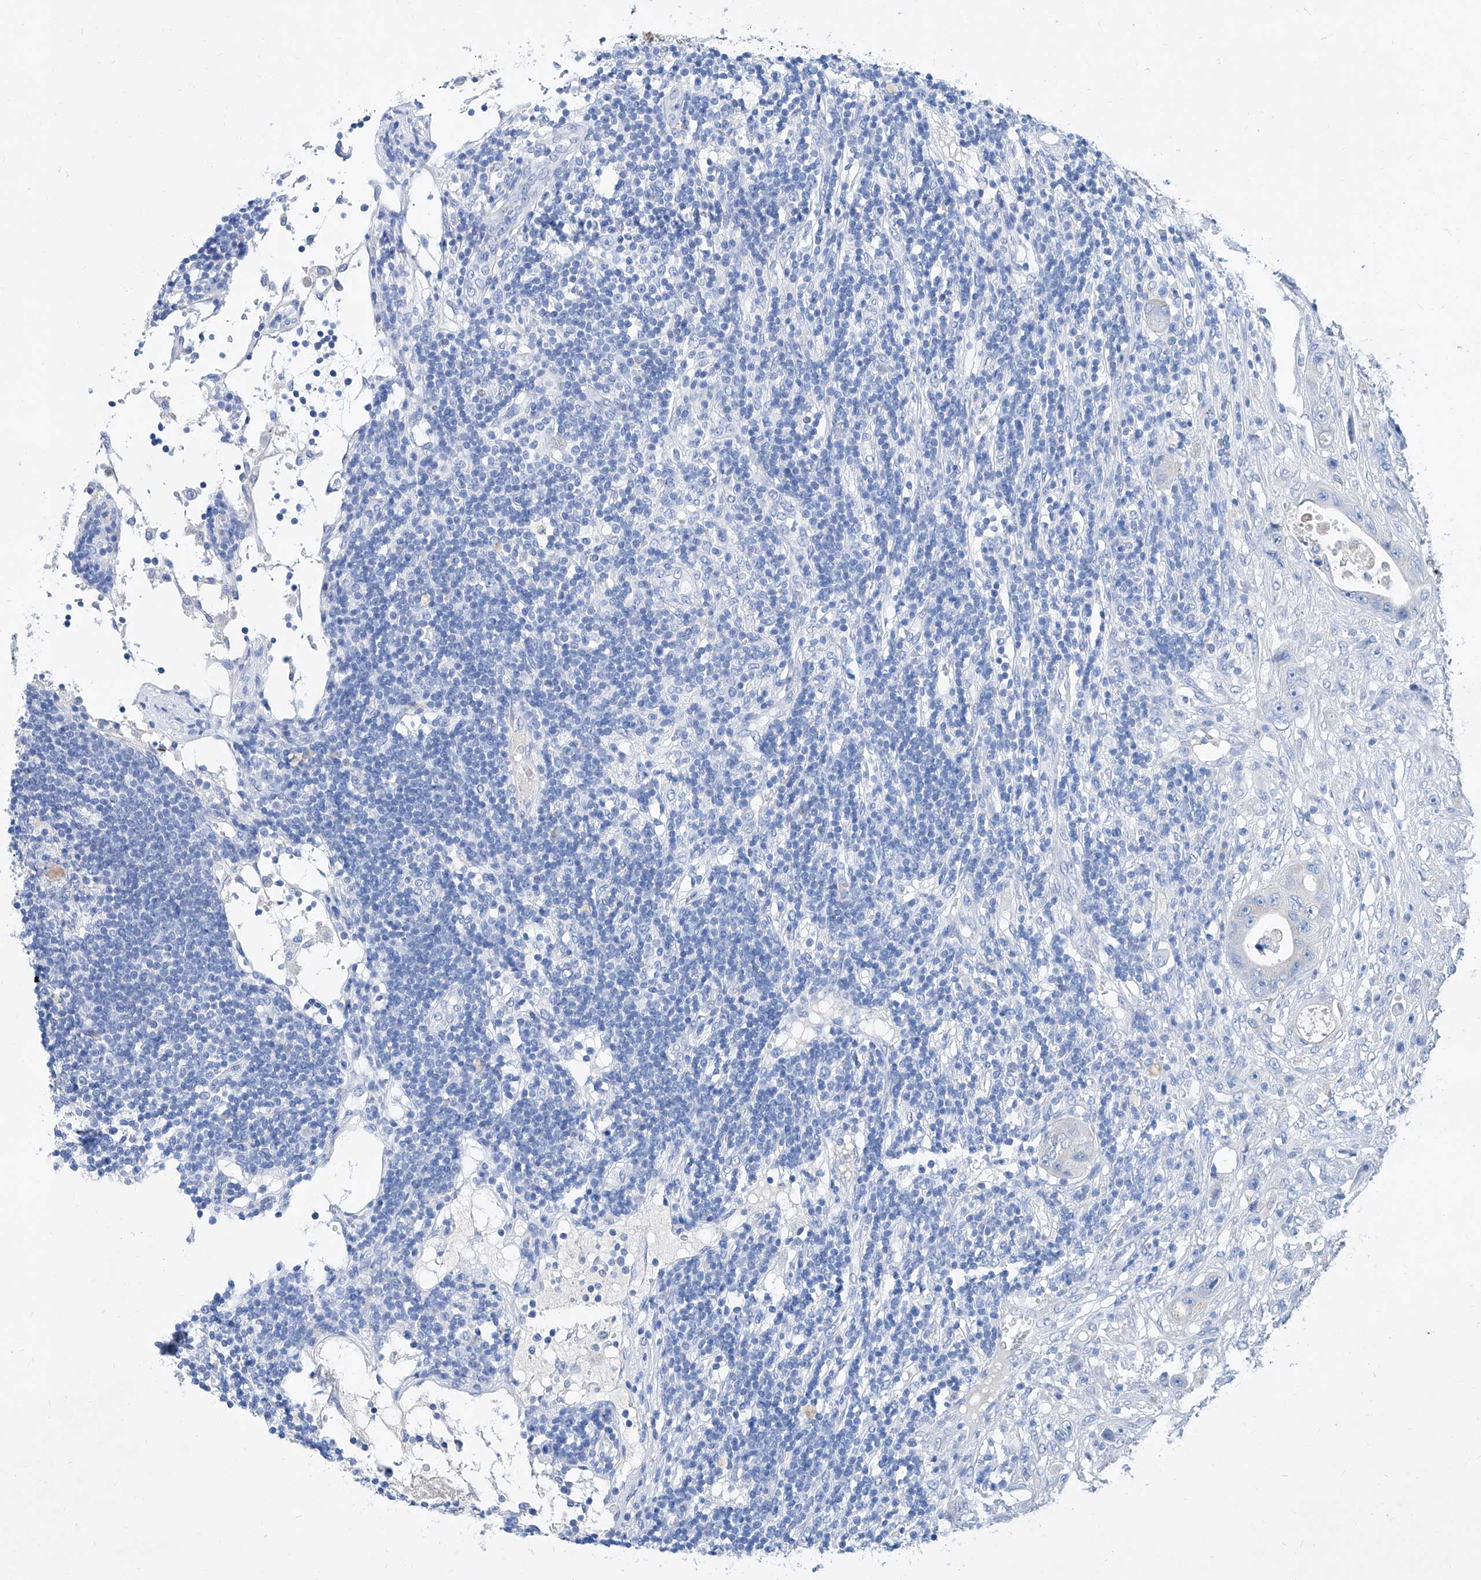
{"staining": {"intensity": "negative", "quantity": "none", "location": "none"}, "tissue": "colorectal cancer", "cell_type": "Tumor cells", "image_type": "cancer", "snomed": [{"axis": "morphology", "description": "Adenocarcinoma, NOS"}, {"axis": "topography", "description": "Colon"}], "caption": "Photomicrograph shows no protein positivity in tumor cells of colorectal cancer tissue.", "gene": "SLC25A29", "patient": {"sex": "female", "age": 46}}